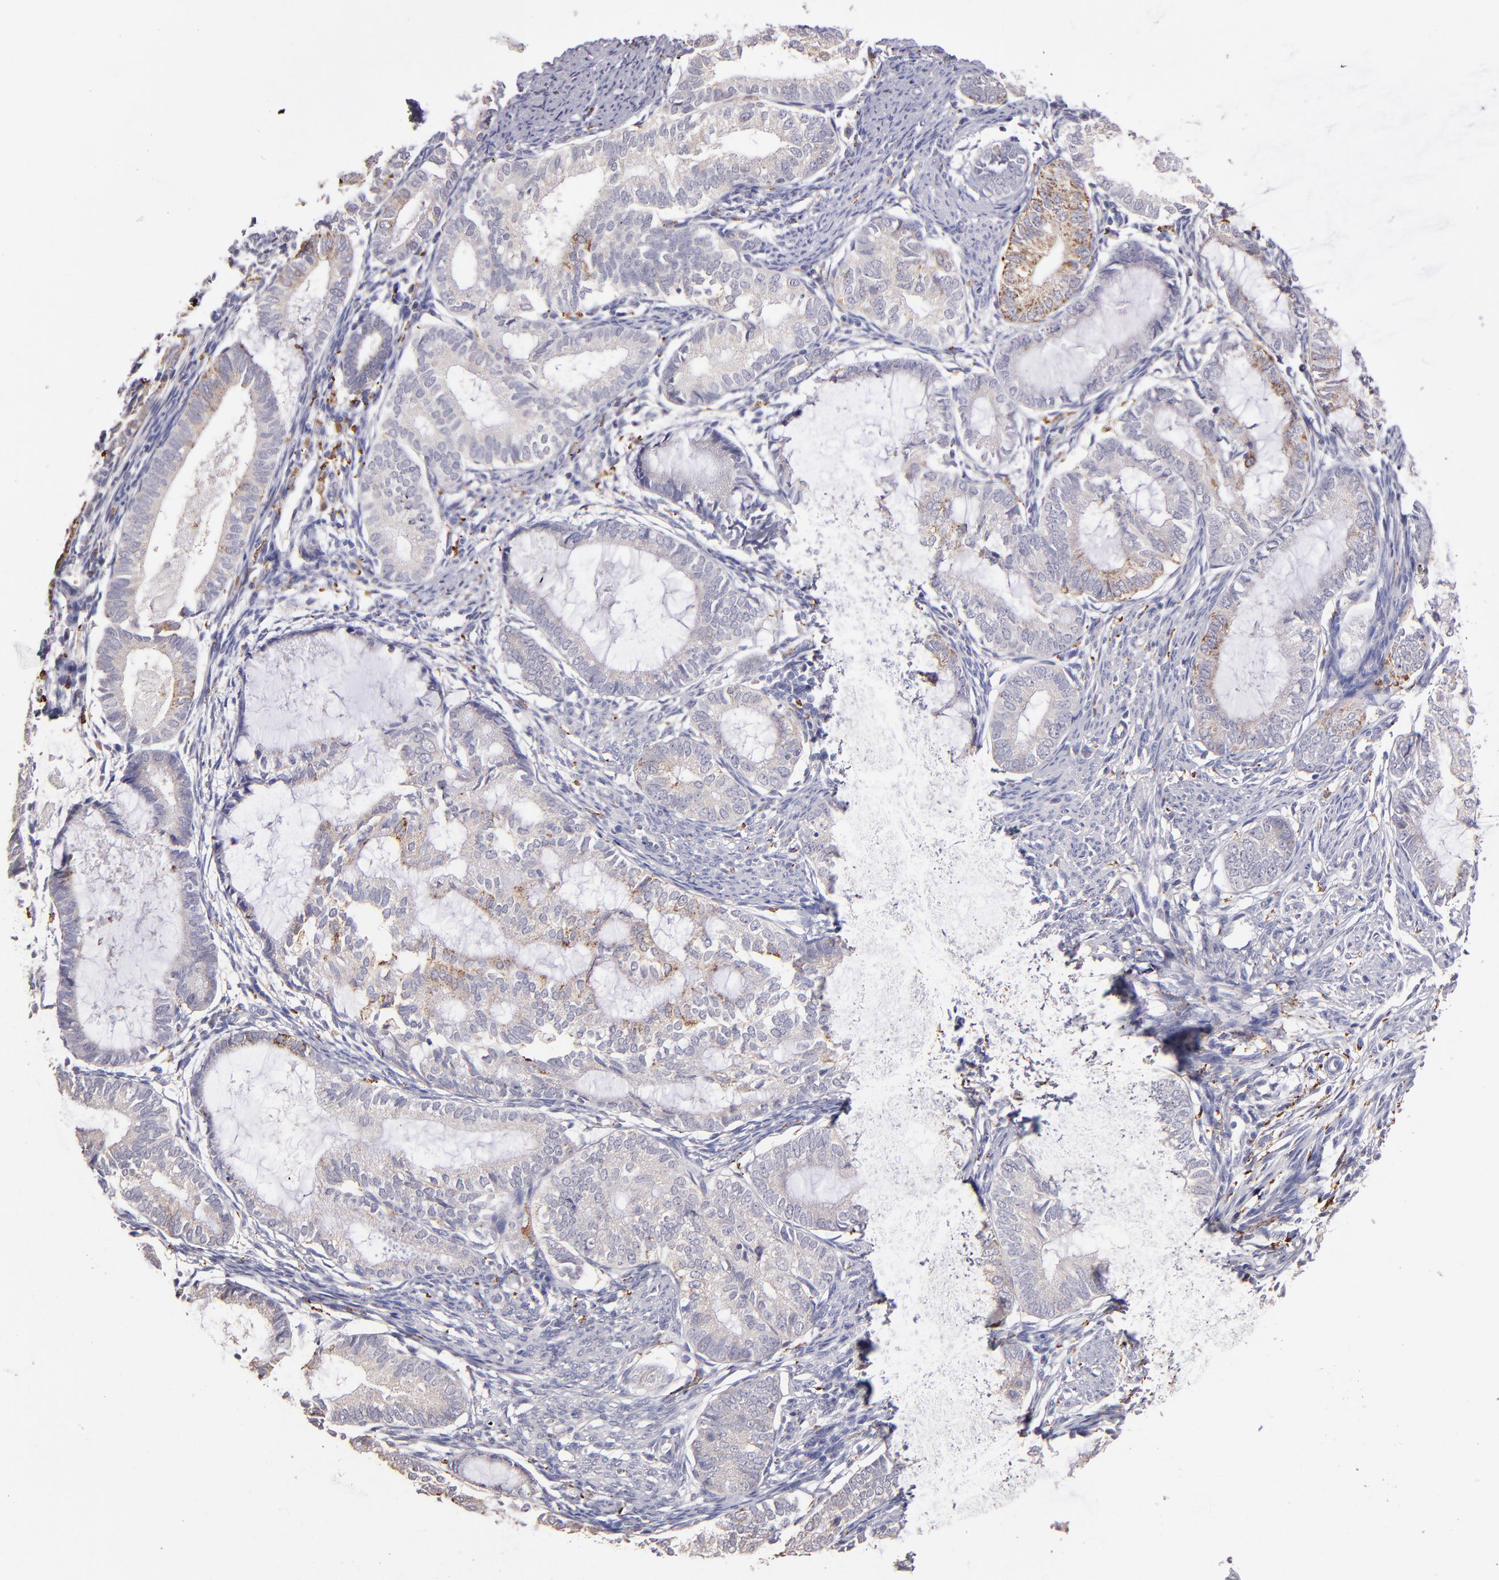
{"staining": {"intensity": "strong", "quantity": "<25%", "location": "cytoplasmic/membranous"}, "tissue": "endometrial cancer", "cell_type": "Tumor cells", "image_type": "cancer", "snomed": [{"axis": "morphology", "description": "Adenocarcinoma, NOS"}, {"axis": "topography", "description": "Endometrium"}], "caption": "There is medium levels of strong cytoplasmic/membranous positivity in tumor cells of endometrial cancer, as demonstrated by immunohistochemical staining (brown color).", "gene": "GLDC", "patient": {"sex": "female", "age": 63}}